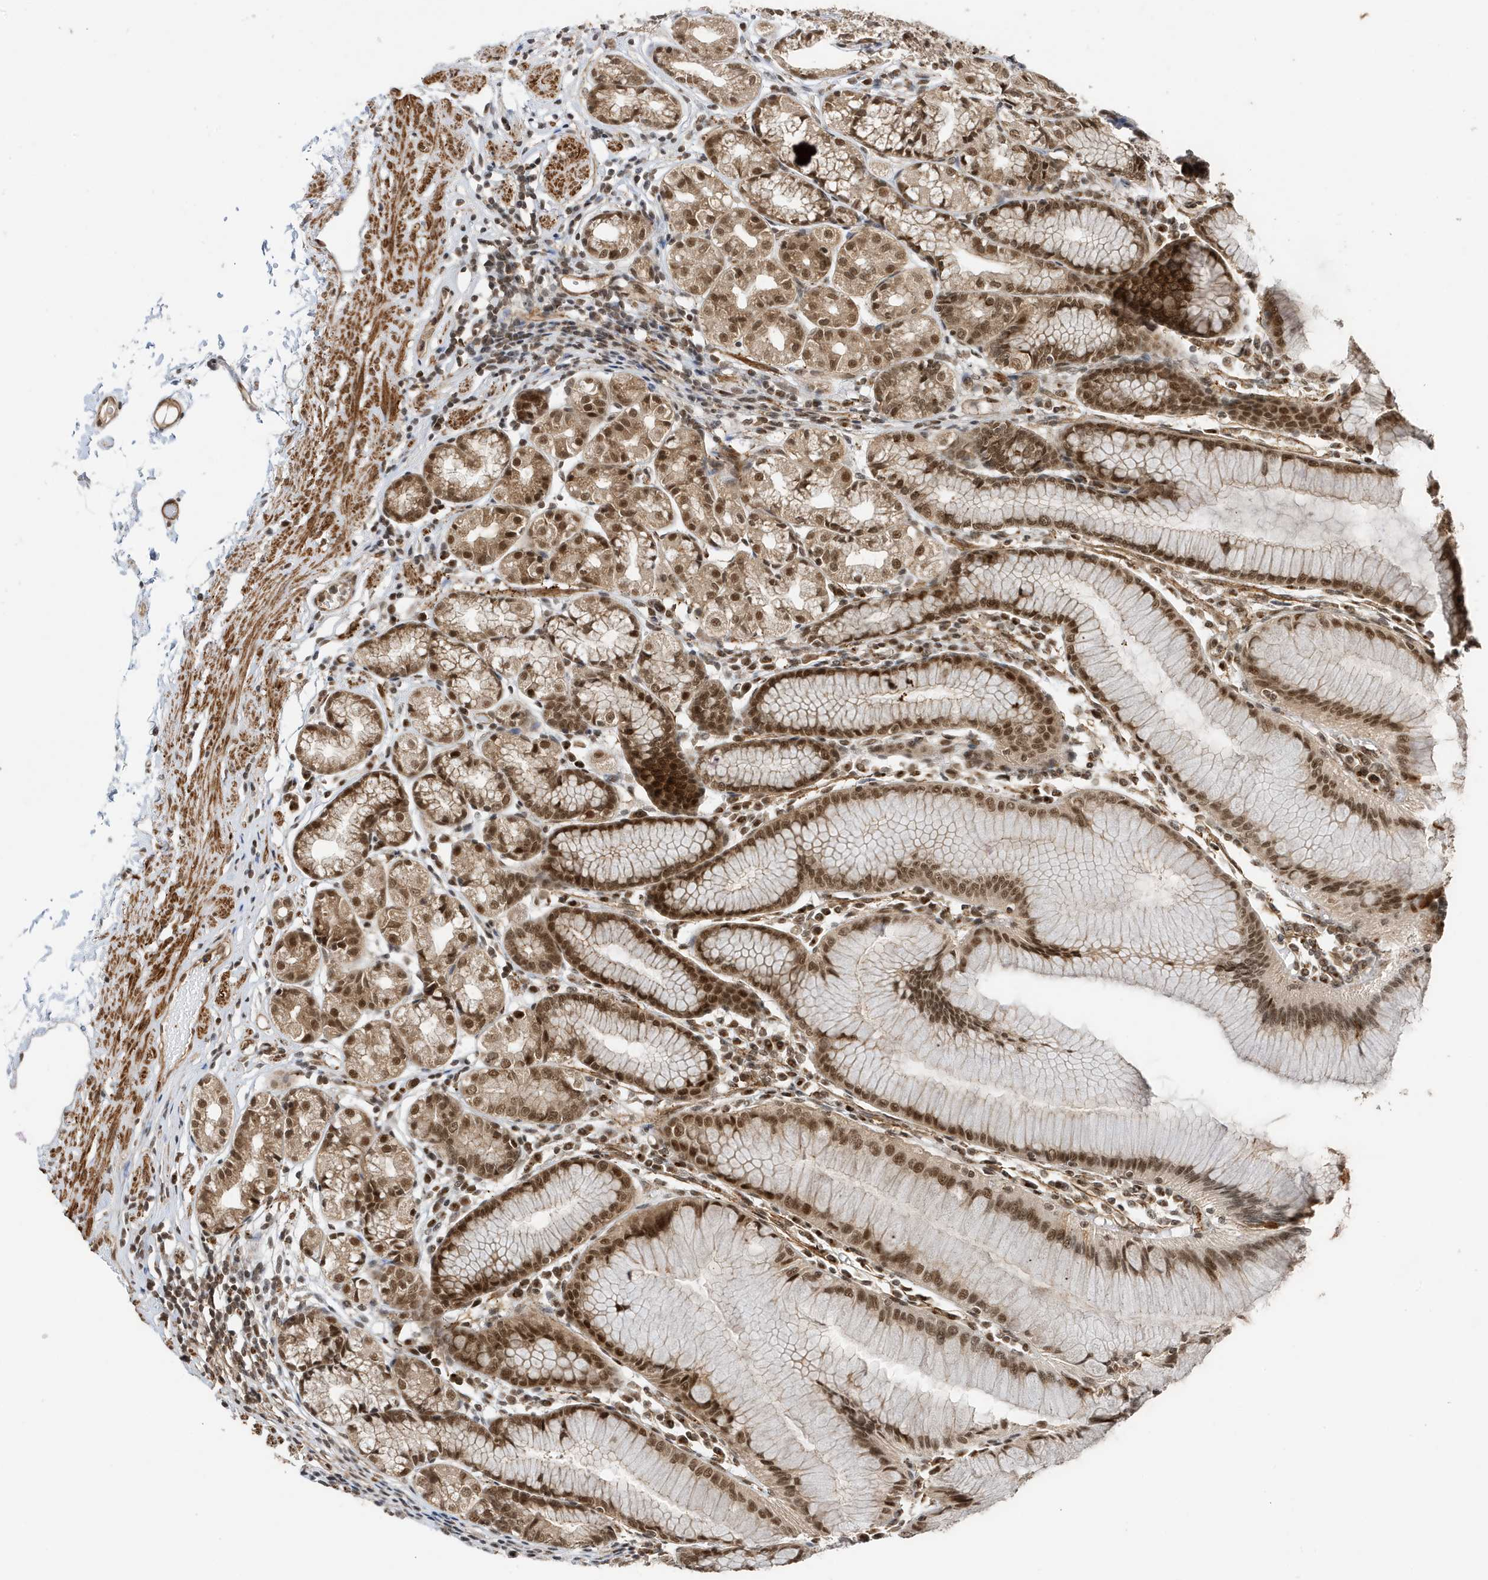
{"staining": {"intensity": "moderate", "quantity": ">75%", "location": "cytoplasmic/membranous,nuclear"}, "tissue": "stomach", "cell_type": "Glandular cells", "image_type": "normal", "snomed": [{"axis": "morphology", "description": "Normal tissue, NOS"}, {"axis": "topography", "description": "Stomach"}], "caption": "This is a photomicrograph of IHC staining of unremarkable stomach, which shows moderate expression in the cytoplasmic/membranous,nuclear of glandular cells.", "gene": "MAST3", "patient": {"sex": "female", "age": 57}}